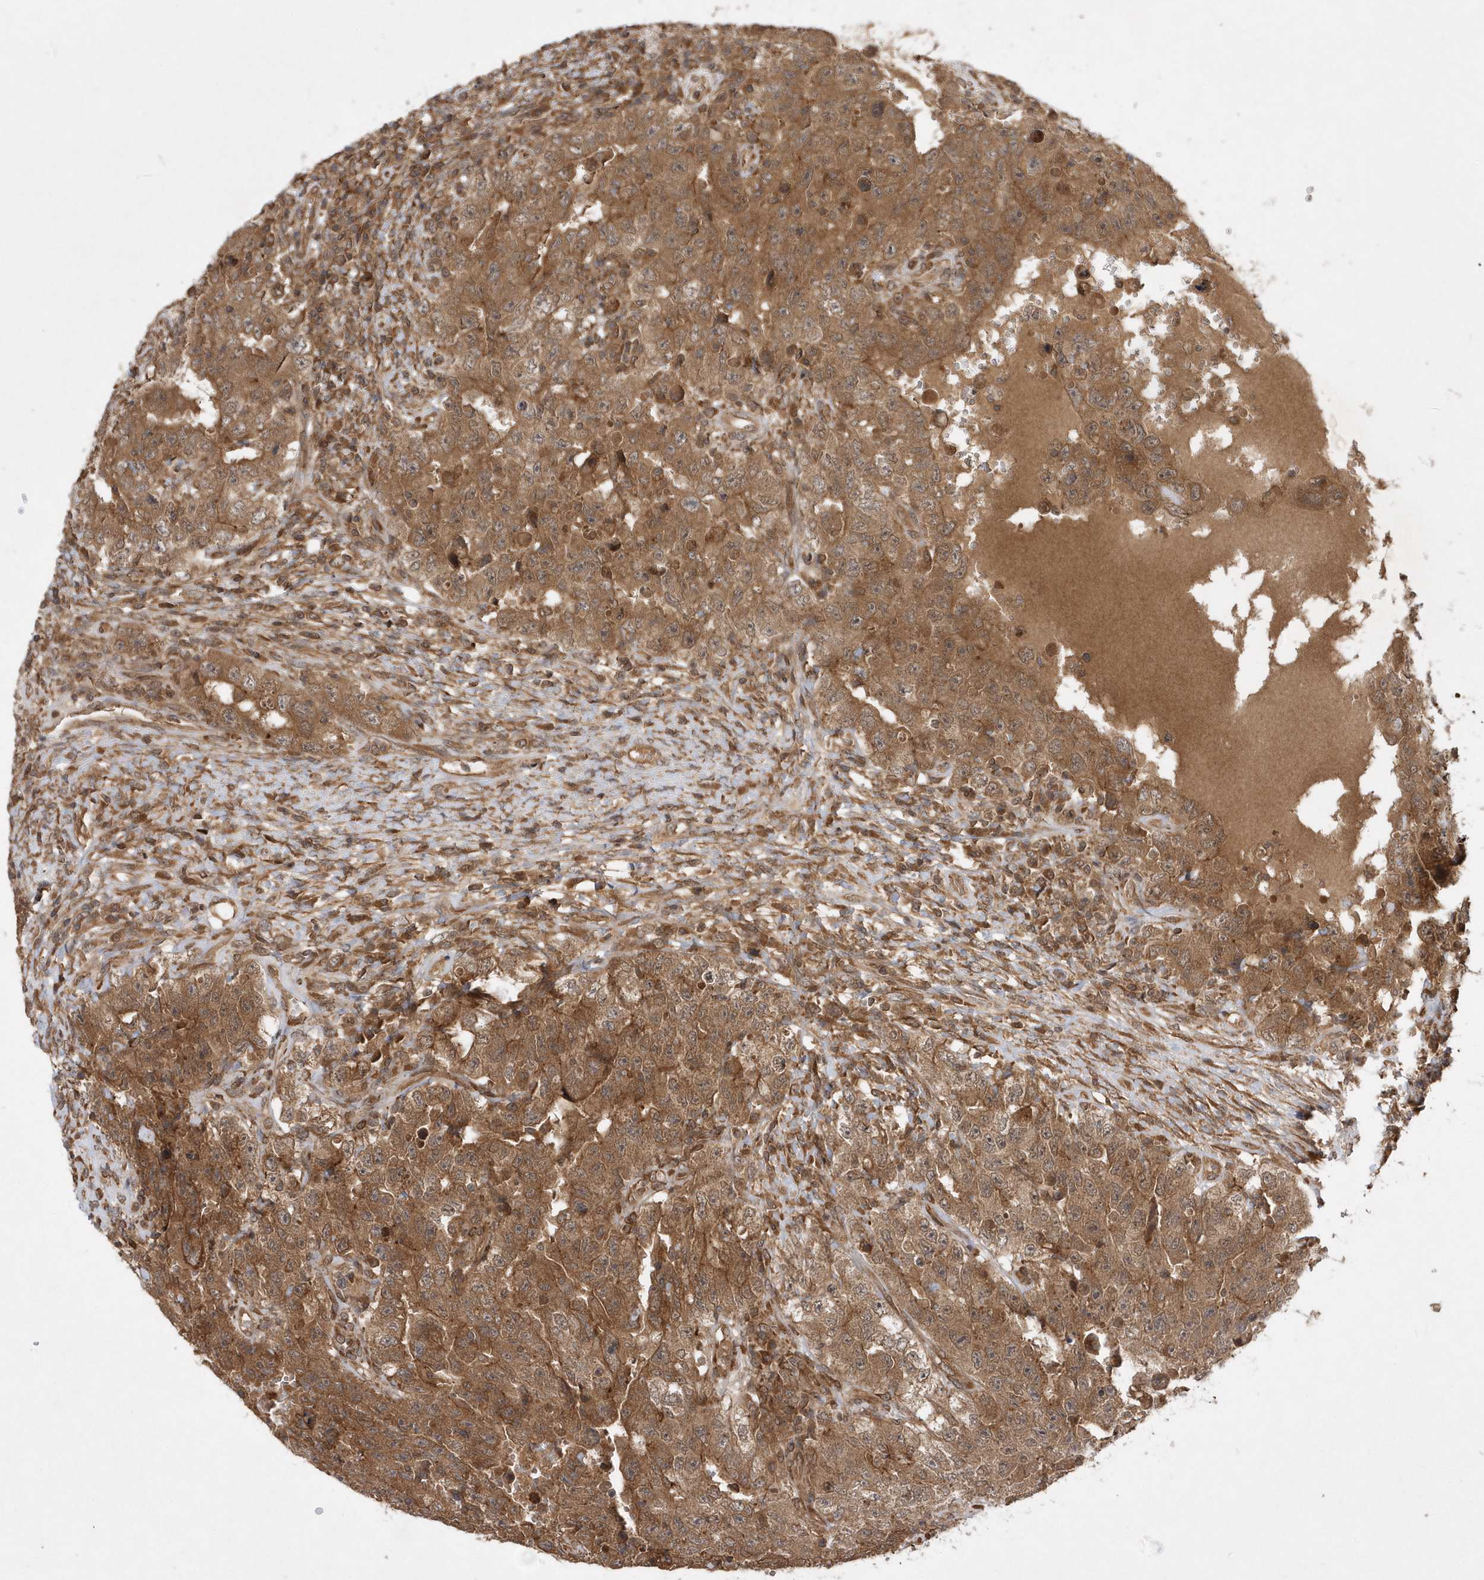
{"staining": {"intensity": "moderate", "quantity": ">75%", "location": "cytoplasmic/membranous"}, "tissue": "testis cancer", "cell_type": "Tumor cells", "image_type": "cancer", "snomed": [{"axis": "morphology", "description": "Carcinoma, Embryonal, NOS"}, {"axis": "topography", "description": "Testis"}], "caption": "A brown stain highlights moderate cytoplasmic/membranous positivity of a protein in testis cancer tumor cells.", "gene": "GFM2", "patient": {"sex": "male", "age": 26}}